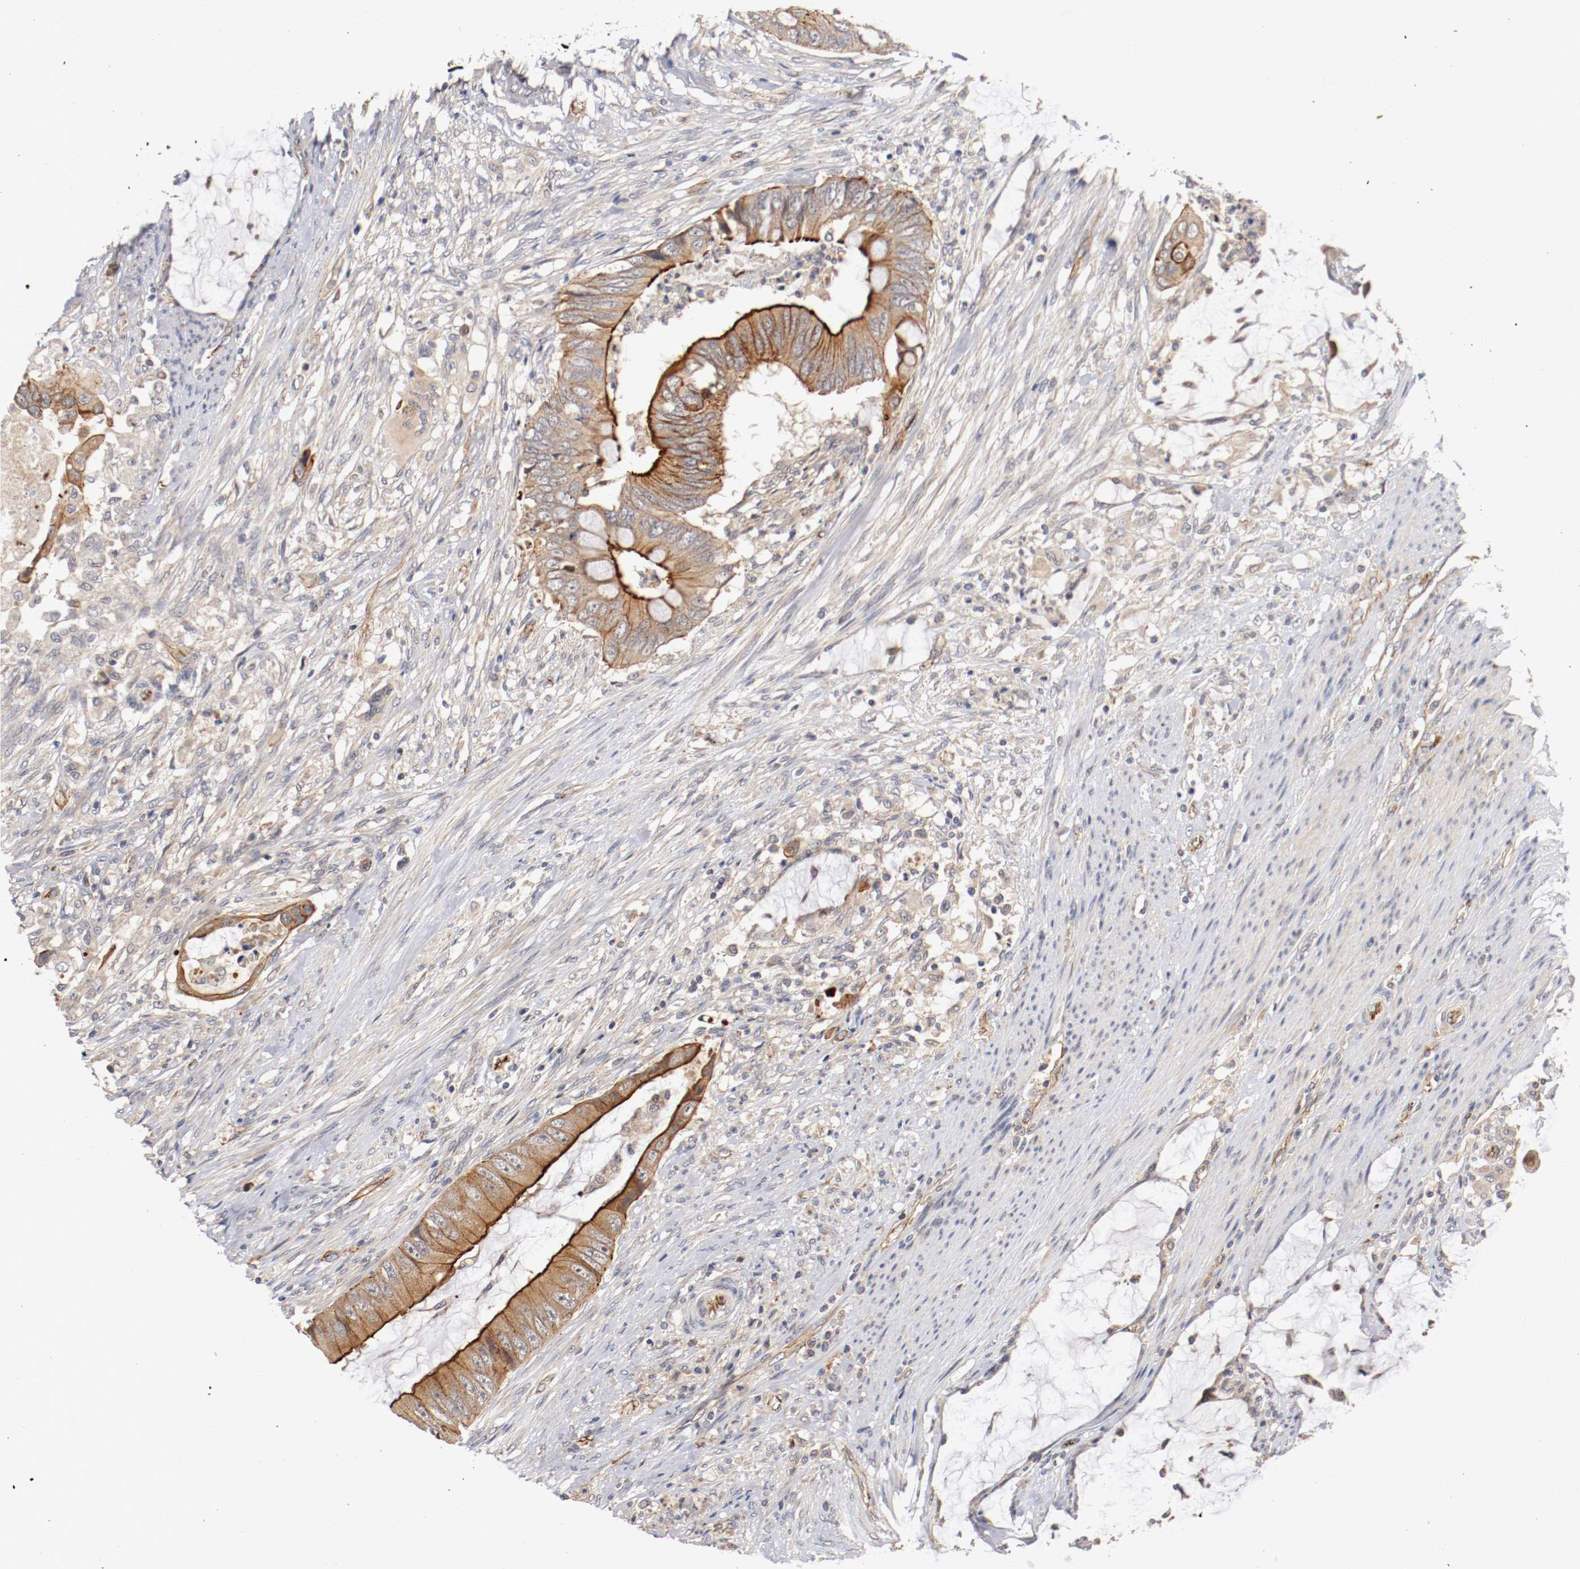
{"staining": {"intensity": "strong", "quantity": ">75%", "location": "cytoplasmic/membranous"}, "tissue": "colorectal cancer", "cell_type": "Tumor cells", "image_type": "cancer", "snomed": [{"axis": "morphology", "description": "Adenocarcinoma, NOS"}, {"axis": "topography", "description": "Rectum"}], "caption": "This image demonstrates IHC staining of colorectal cancer (adenocarcinoma), with high strong cytoplasmic/membranous staining in about >75% of tumor cells.", "gene": "TYK2", "patient": {"sex": "female", "age": 77}}